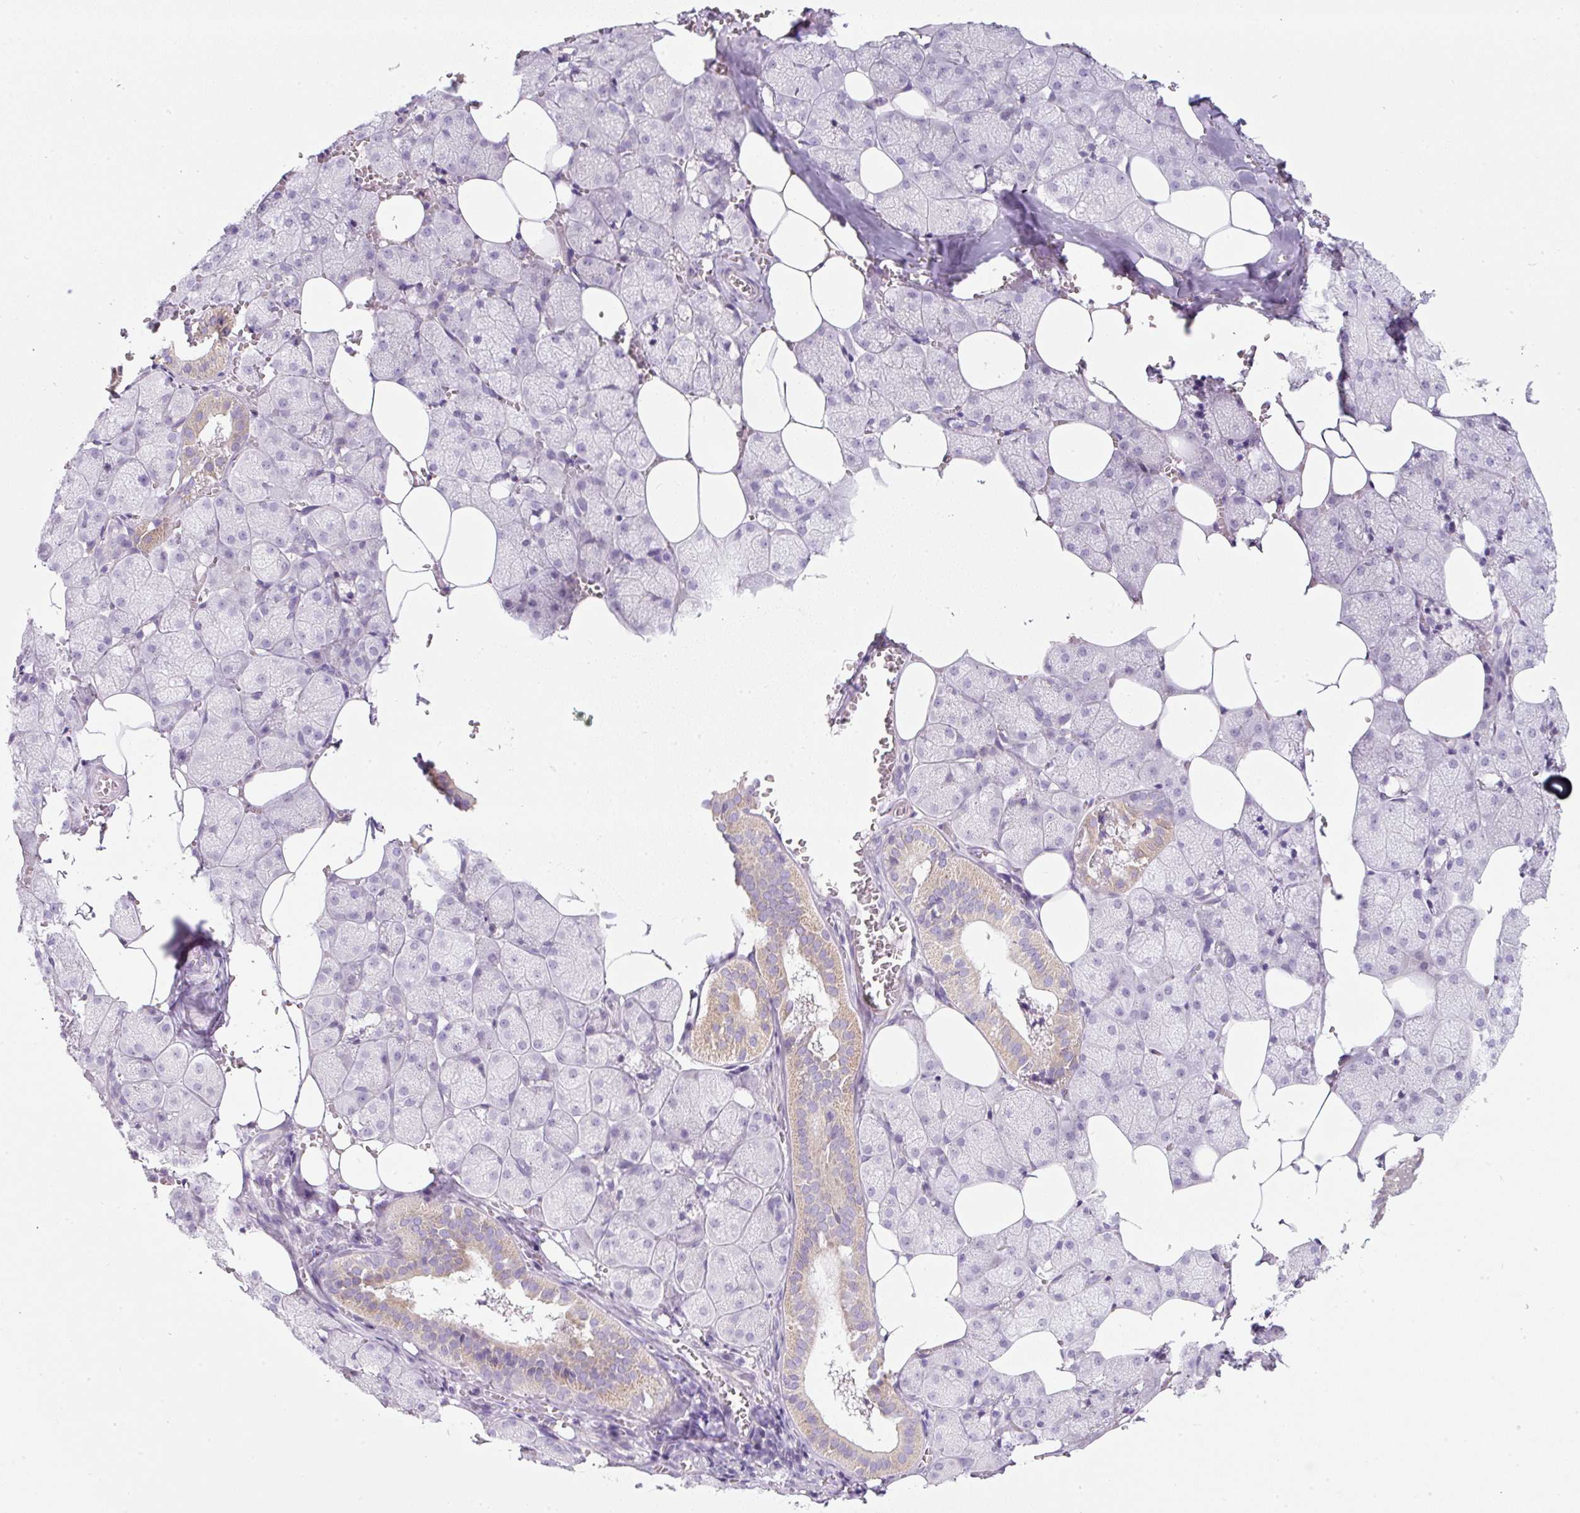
{"staining": {"intensity": "weak", "quantity": "<25%", "location": "cytoplasmic/membranous"}, "tissue": "salivary gland", "cell_type": "Glandular cells", "image_type": "normal", "snomed": [{"axis": "morphology", "description": "Normal tissue, NOS"}, {"axis": "topography", "description": "Salivary gland"}, {"axis": "topography", "description": "Peripheral nerve tissue"}], "caption": "IHC histopathology image of normal salivary gland stained for a protein (brown), which shows no staining in glandular cells.", "gene": "FGFBP3", "patient": {"sex": "male", "age": 38}}